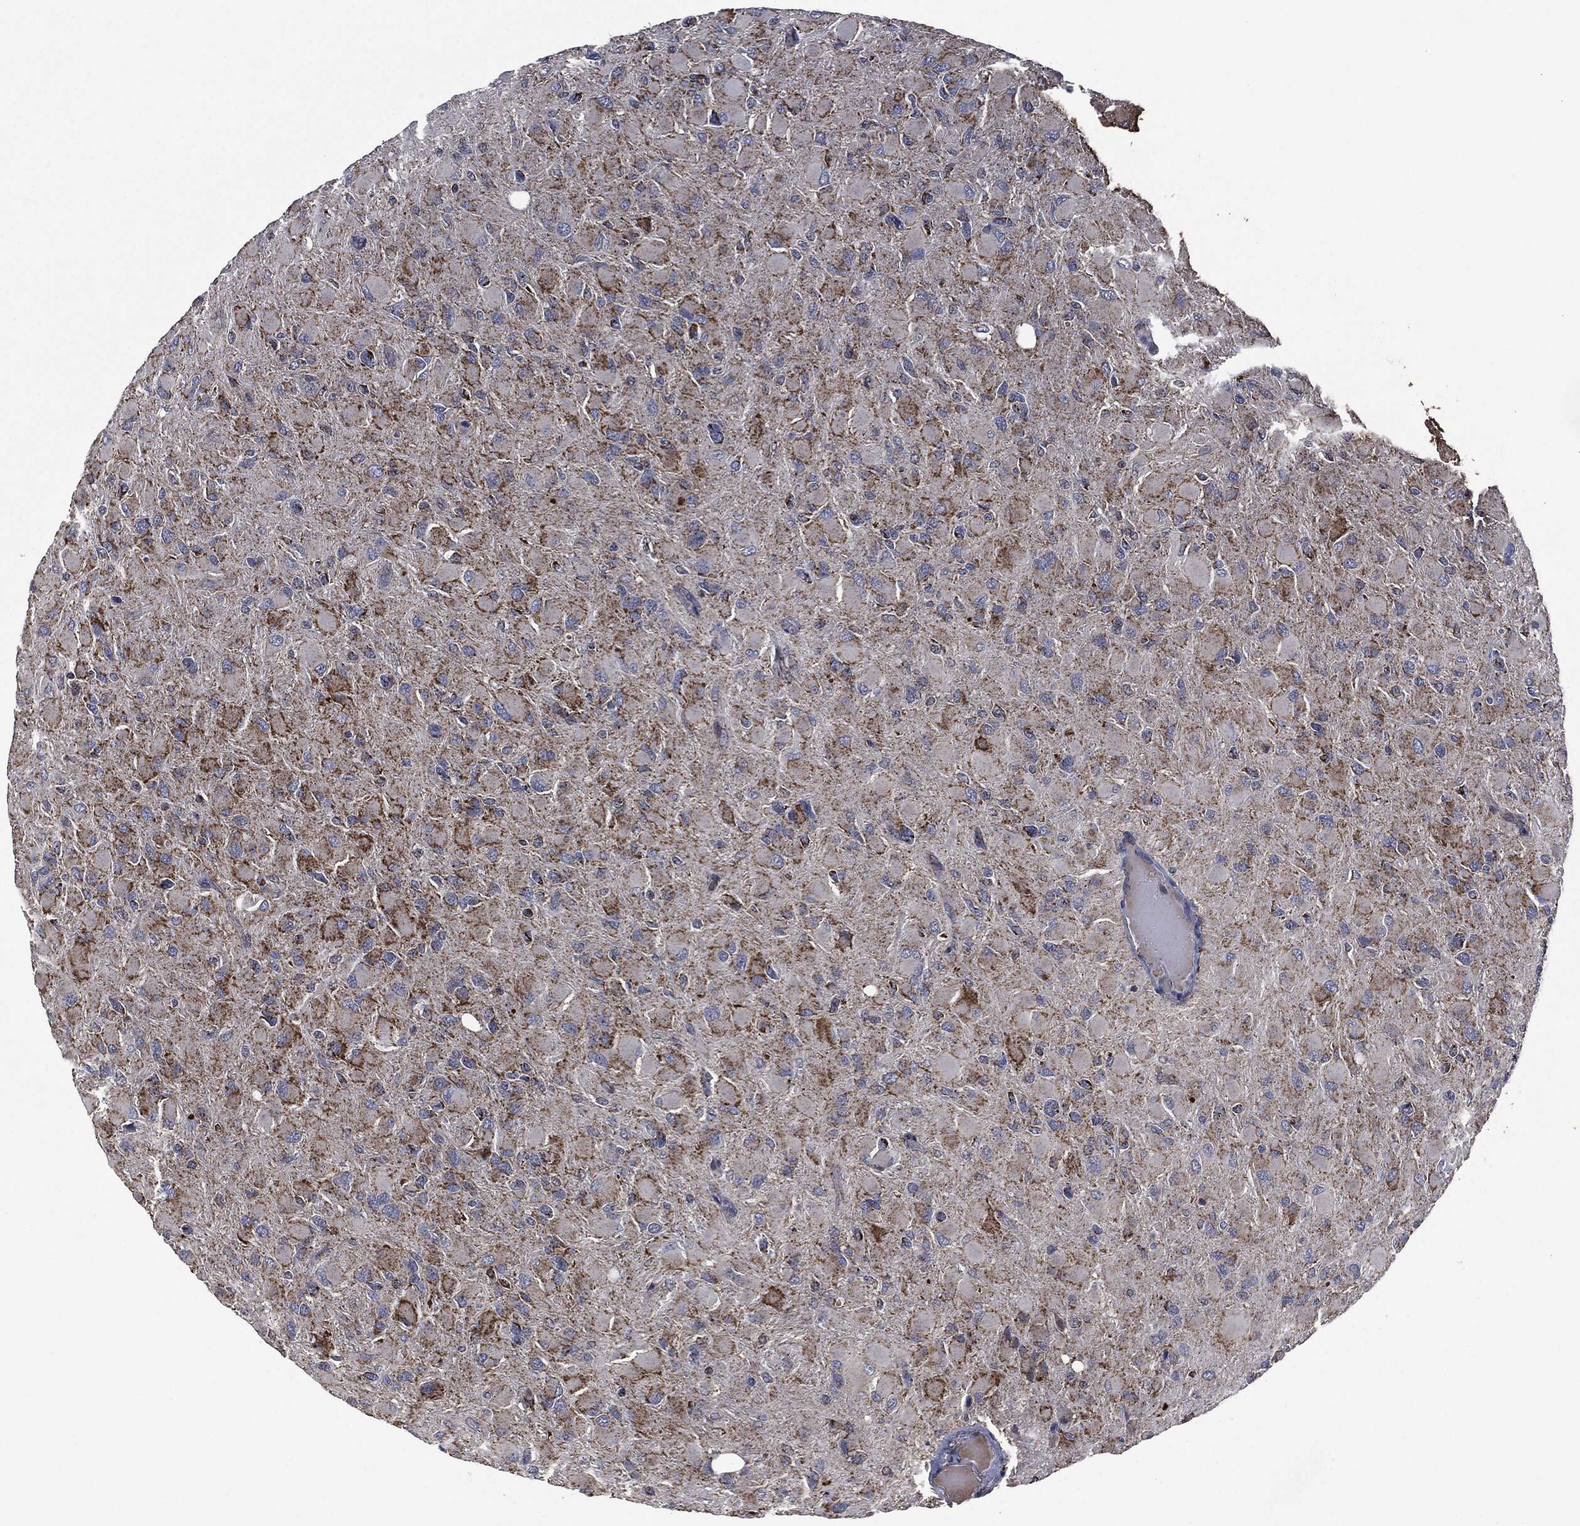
{"staining": {"intensity": "strong", "quantity": "<25%", "location": "cytoplasmic/membranous"}, "tissue": "glioma", "cell_type": "Tumor cells", "image_type": "cancer", "snomed": [{"axis": "morphology", "description": "Glioma, malignant, High grade"}, {"axis": "topography", "description": "Cerebral cortex"}], "caption": "A medium amount of strong cytoplasmic/membranous staining is seen in about <25% of tumor cells in malignant high-grade glioma tissue.", "gene": "RYK", "patient": {"sex": "female", "age": 36}}